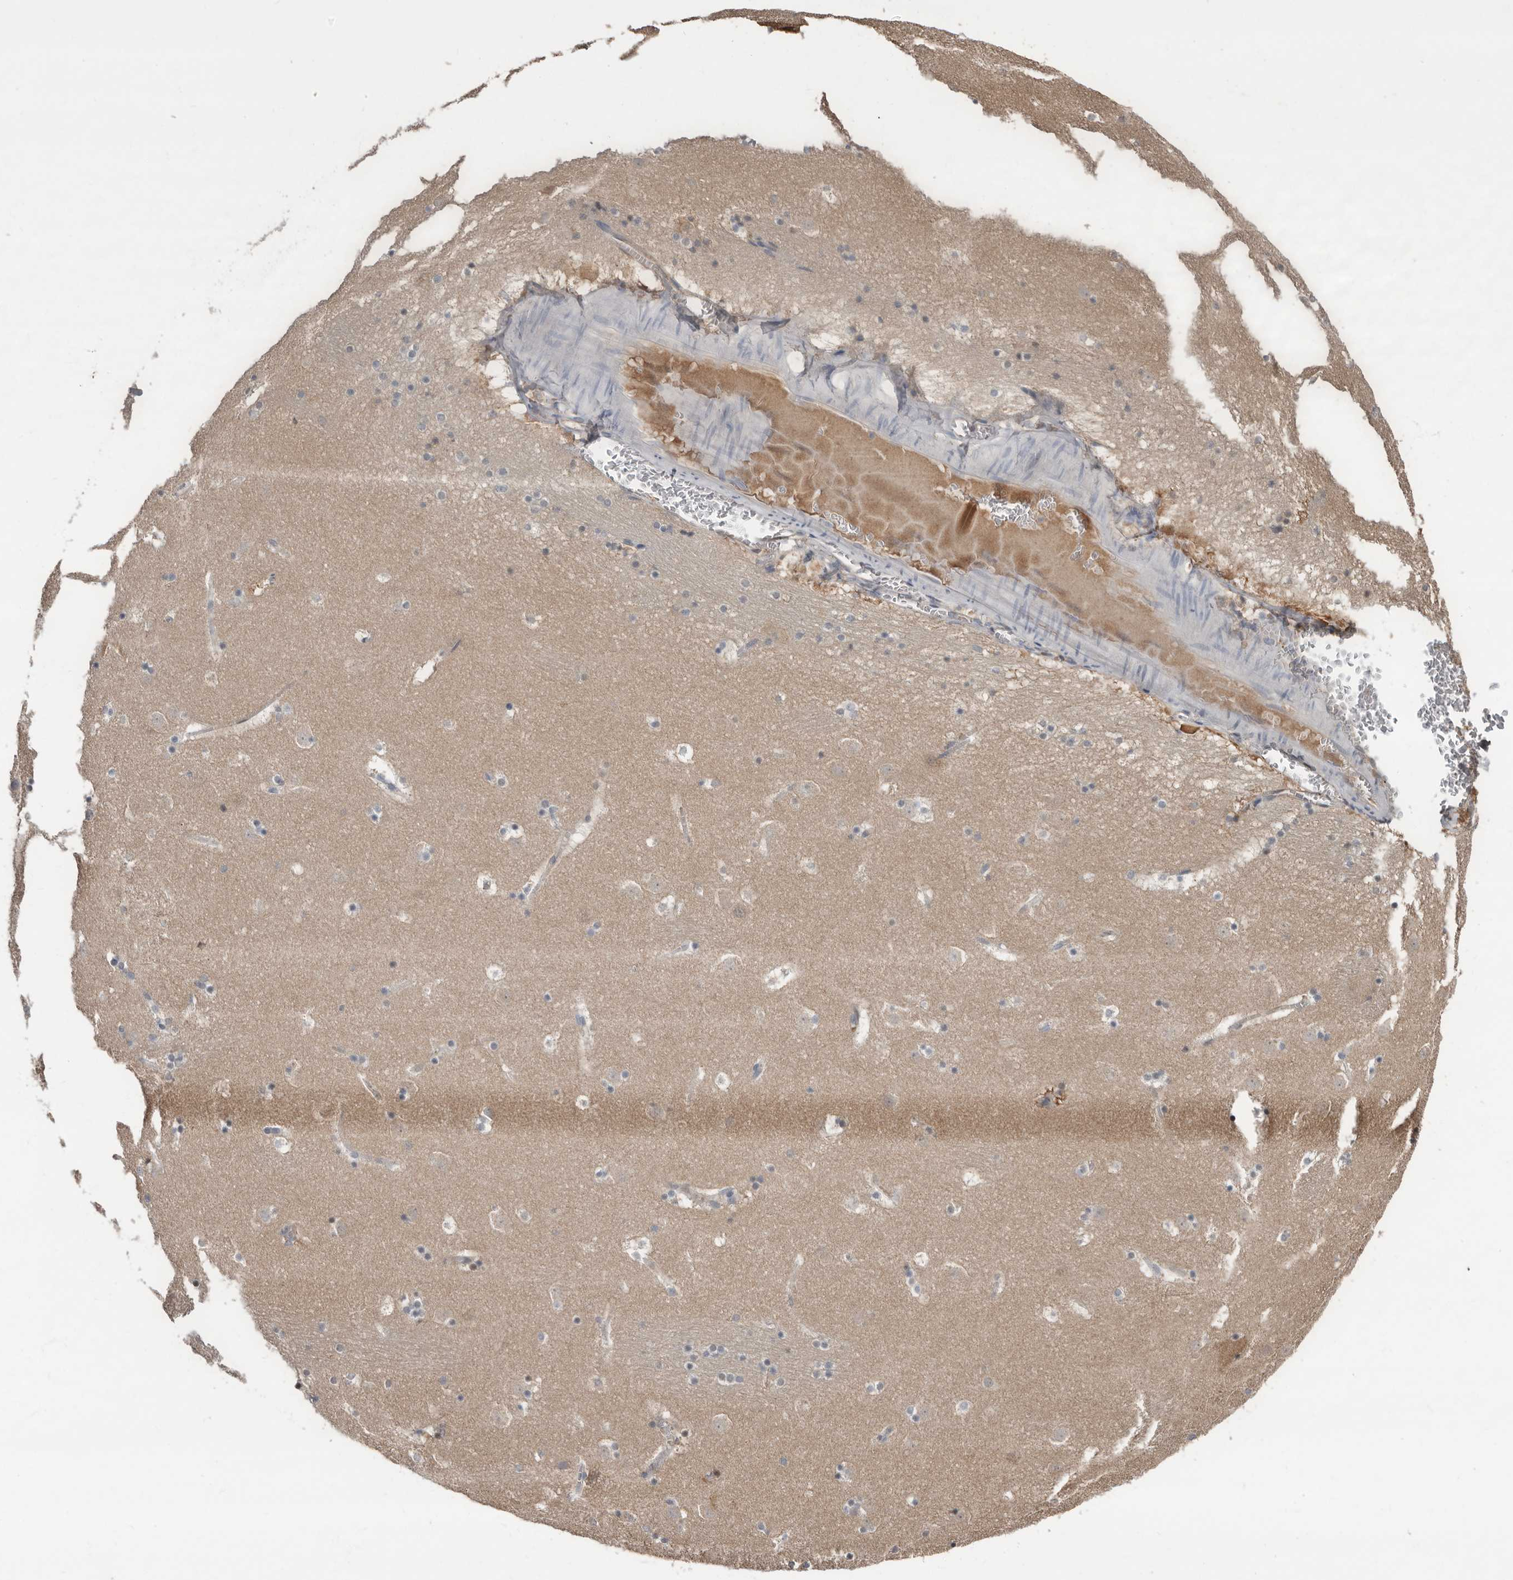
{"staining": {"intensity": "negative", "quantity": "none", "location": "none"}, "tissue": "caudate", "cell_type": "Glial cells", "image_type": "normal", "snomed": [{"axis": "morphology", "description": "Normal tissue, NOS"}, {"axis": "topography", "description": "Lateral ventricle wall"}], "caption": "IHC histopathology image of unremarkable caudate: caudate stained with DAB demonstrates no significant protein staining in glial cells. Brightfield microscopy of immunohistochemistry stained with DAB (3,3'-diaminobenzidine) (brown) and hematoxylin (blue), captured at high magnification.", "gene": "LRGUK", "patient": {"sex": "male", "age": 45}}